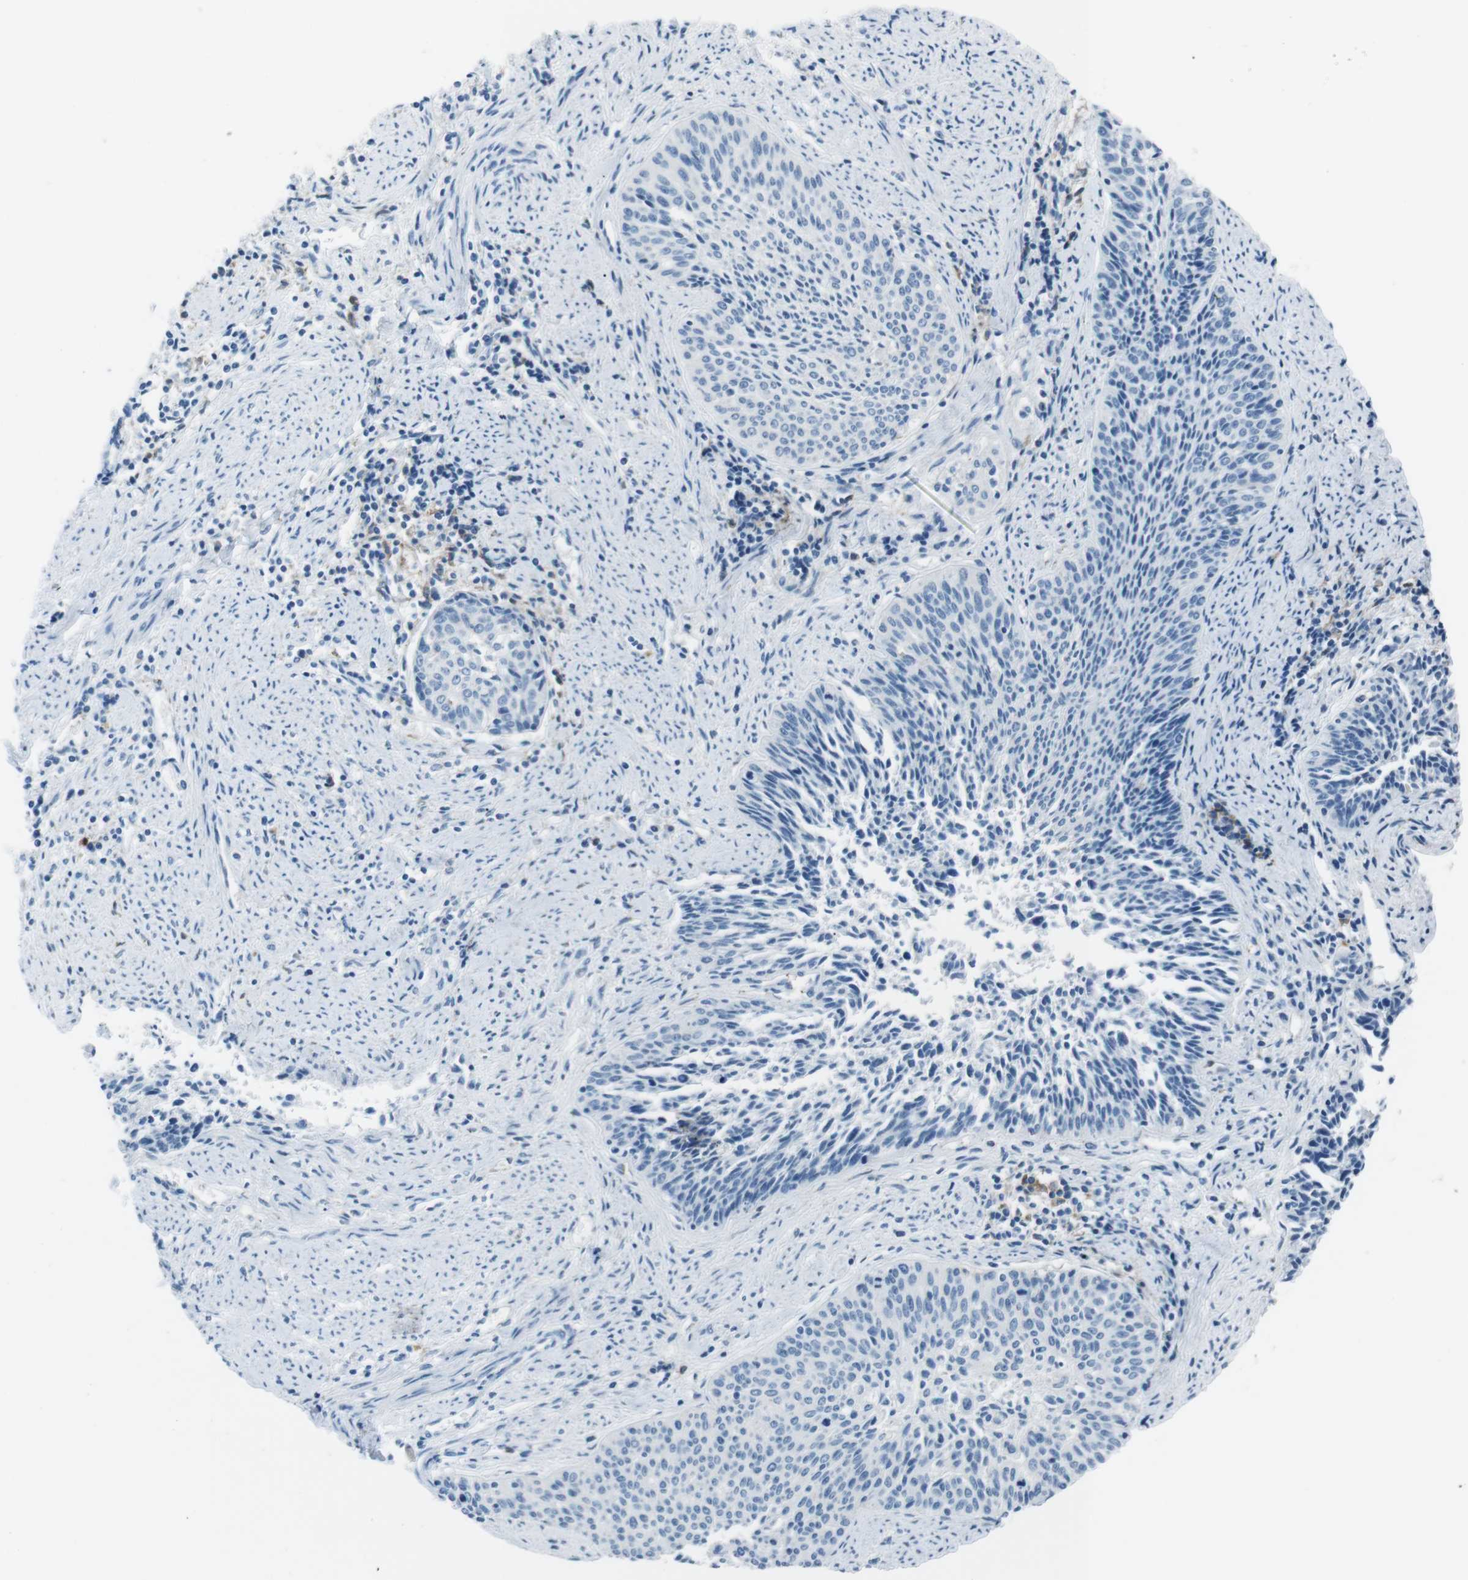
{"staining": {"intensity": "negative", "quantity": "none", "location": "none"}, "tissue": "cervical cancer", "cell_type": "Tumor cells", "image_type": "cancer", "snomed": [{"axis": "morphology", "description": "Squamous cell carcinoma, NOS"}, {"axis": "topography", "description": "Cervix"}], "caption": "Micrograph shows no significant protein positivity in tumor cells of cervical squamous cell carcinoma.", "gene": "CSF2RA", "patient": {"sex": "female", "age": 55}}